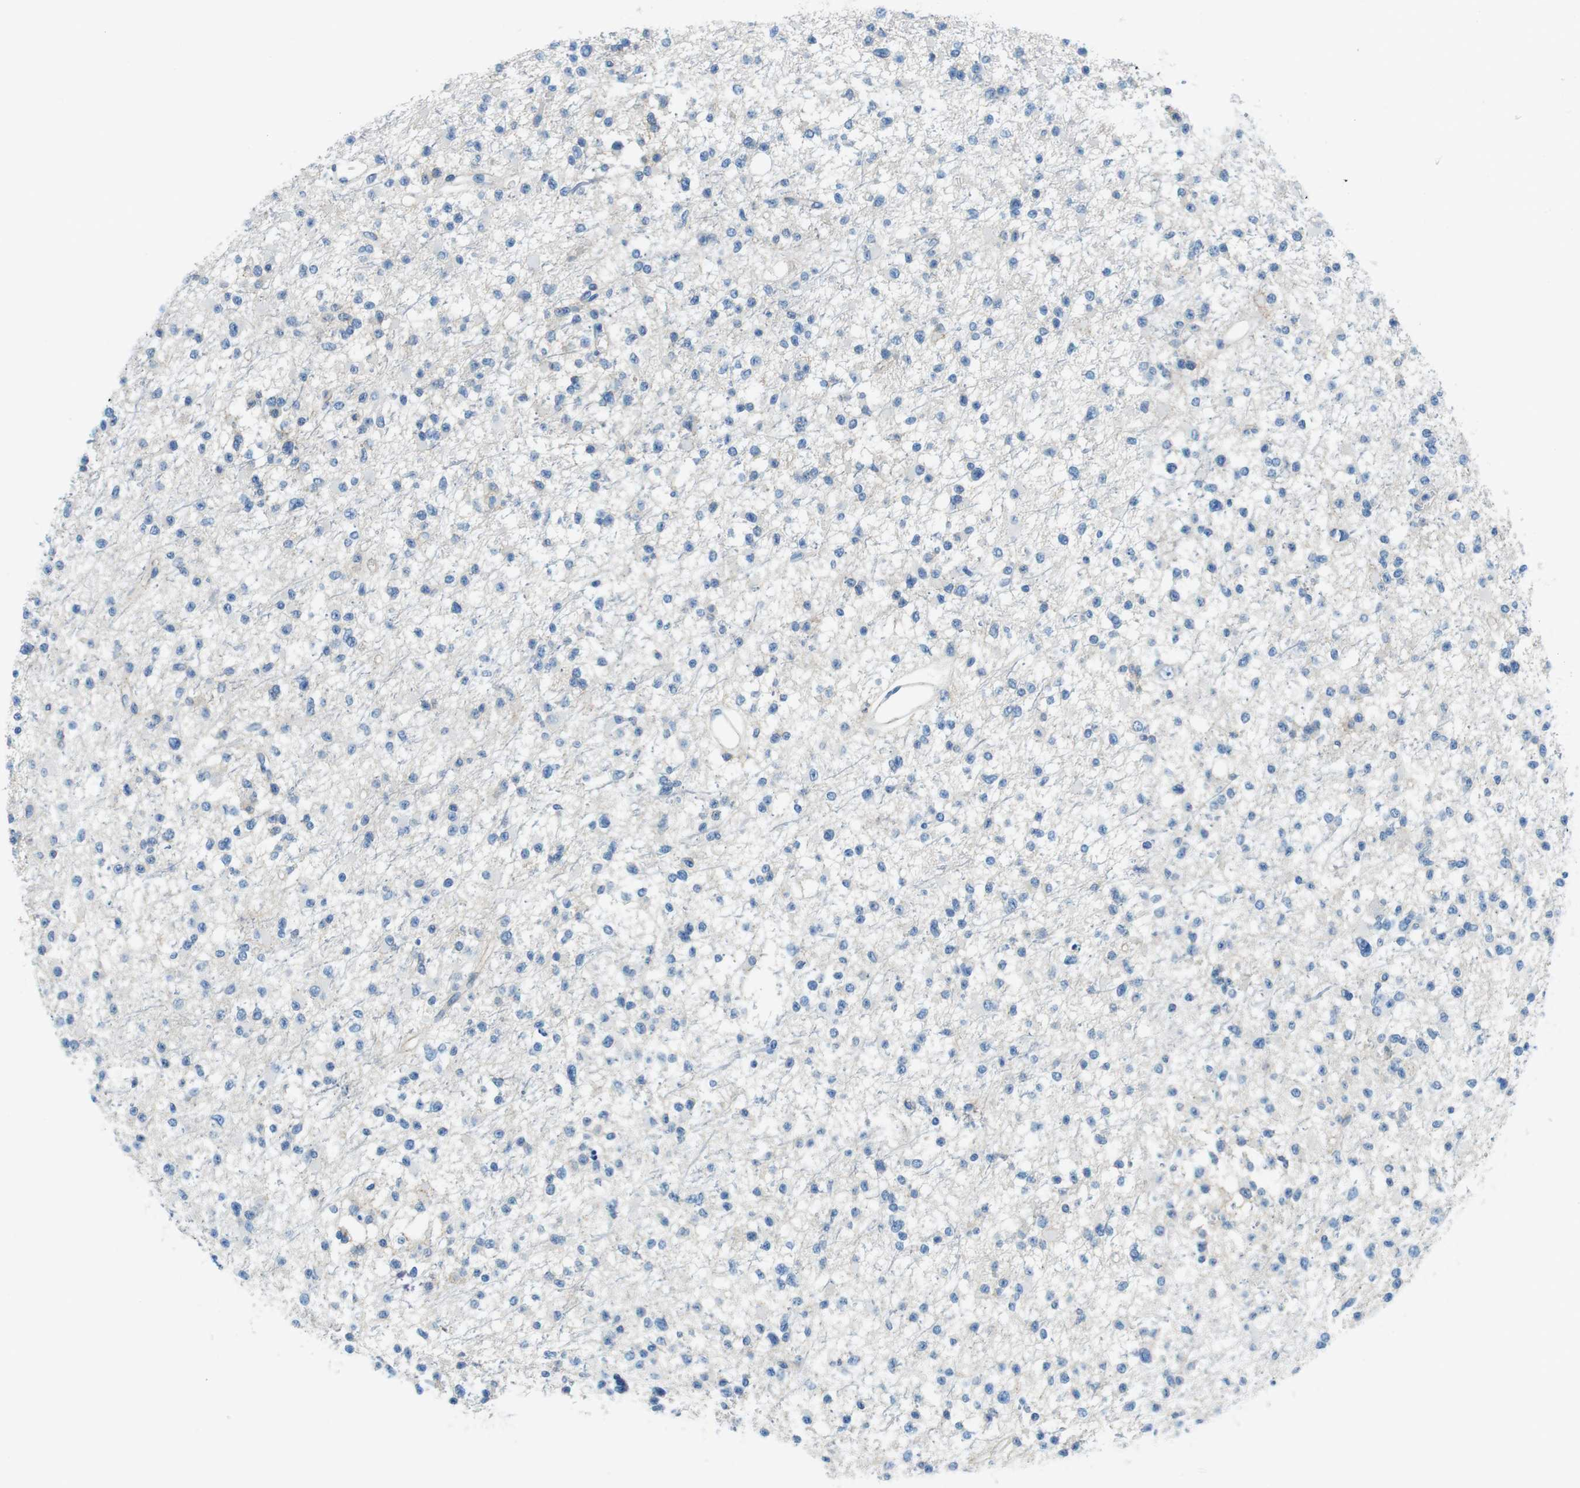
{"staining": {"intensity": "negative", "quantity": "none", "location": "none"}, "tissue": "glioma", "cell_type": "Tumor cells", "image_type": "cancer", "snomed": [{"axis": "morphology", "description": "Glioma, malignant, Low grade"}, {"axis": "topography", "description": "Brain"}], "caption": "This is an immunohistochemistry image of glioma. There is no positivity in tumor cells.", "gene": "SLC6A6", "patient": {"sex": "female", "age": 22}}